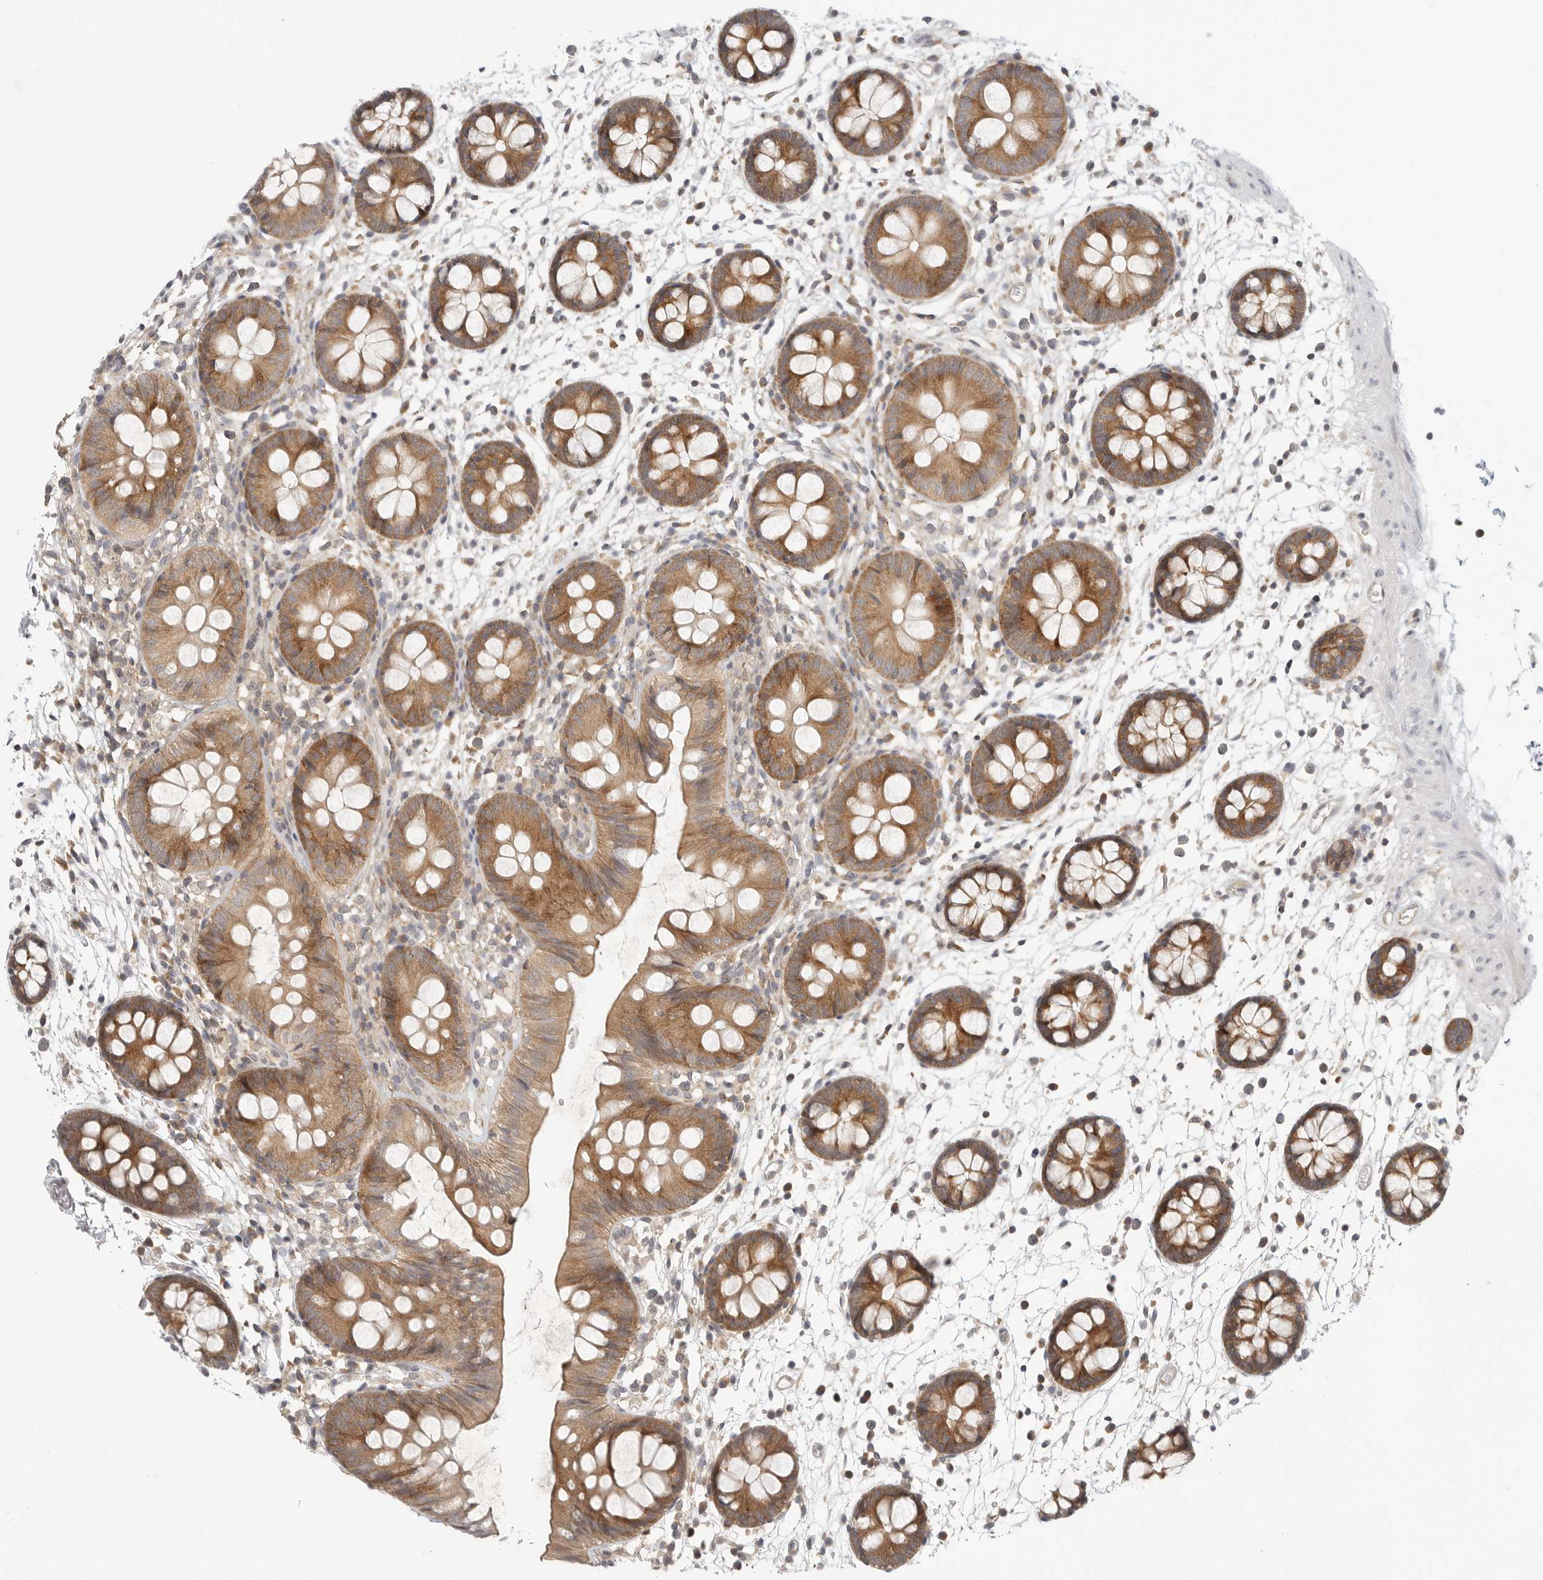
{"staining": {"intensity": "weak", "quantity": "<25%", "location": "cytoplasmic/membranous"}, "tissue": "colon", "cell_type": "Endothelial cells", "image_type": "normal", "snomed": [{"axis": "morphology", "description": "Normal tissue, NOS"}, {"axis": "topography", "description": "Colon"}], "caption": "High power microscopy micrograph of an immunohistochemistry (IHC) histopathology image of benign colon, revealing no significant positivity in endothelial cells. (Stains: DAB (3,3'-diaminobenzidine) immunohistochemistry (IHC) with hematoxylin counter stain, Microscopy: brightfield microscopy at high magnification).", "gene": "HDAC6", "patient": {"sex": "male", "age": 56}}